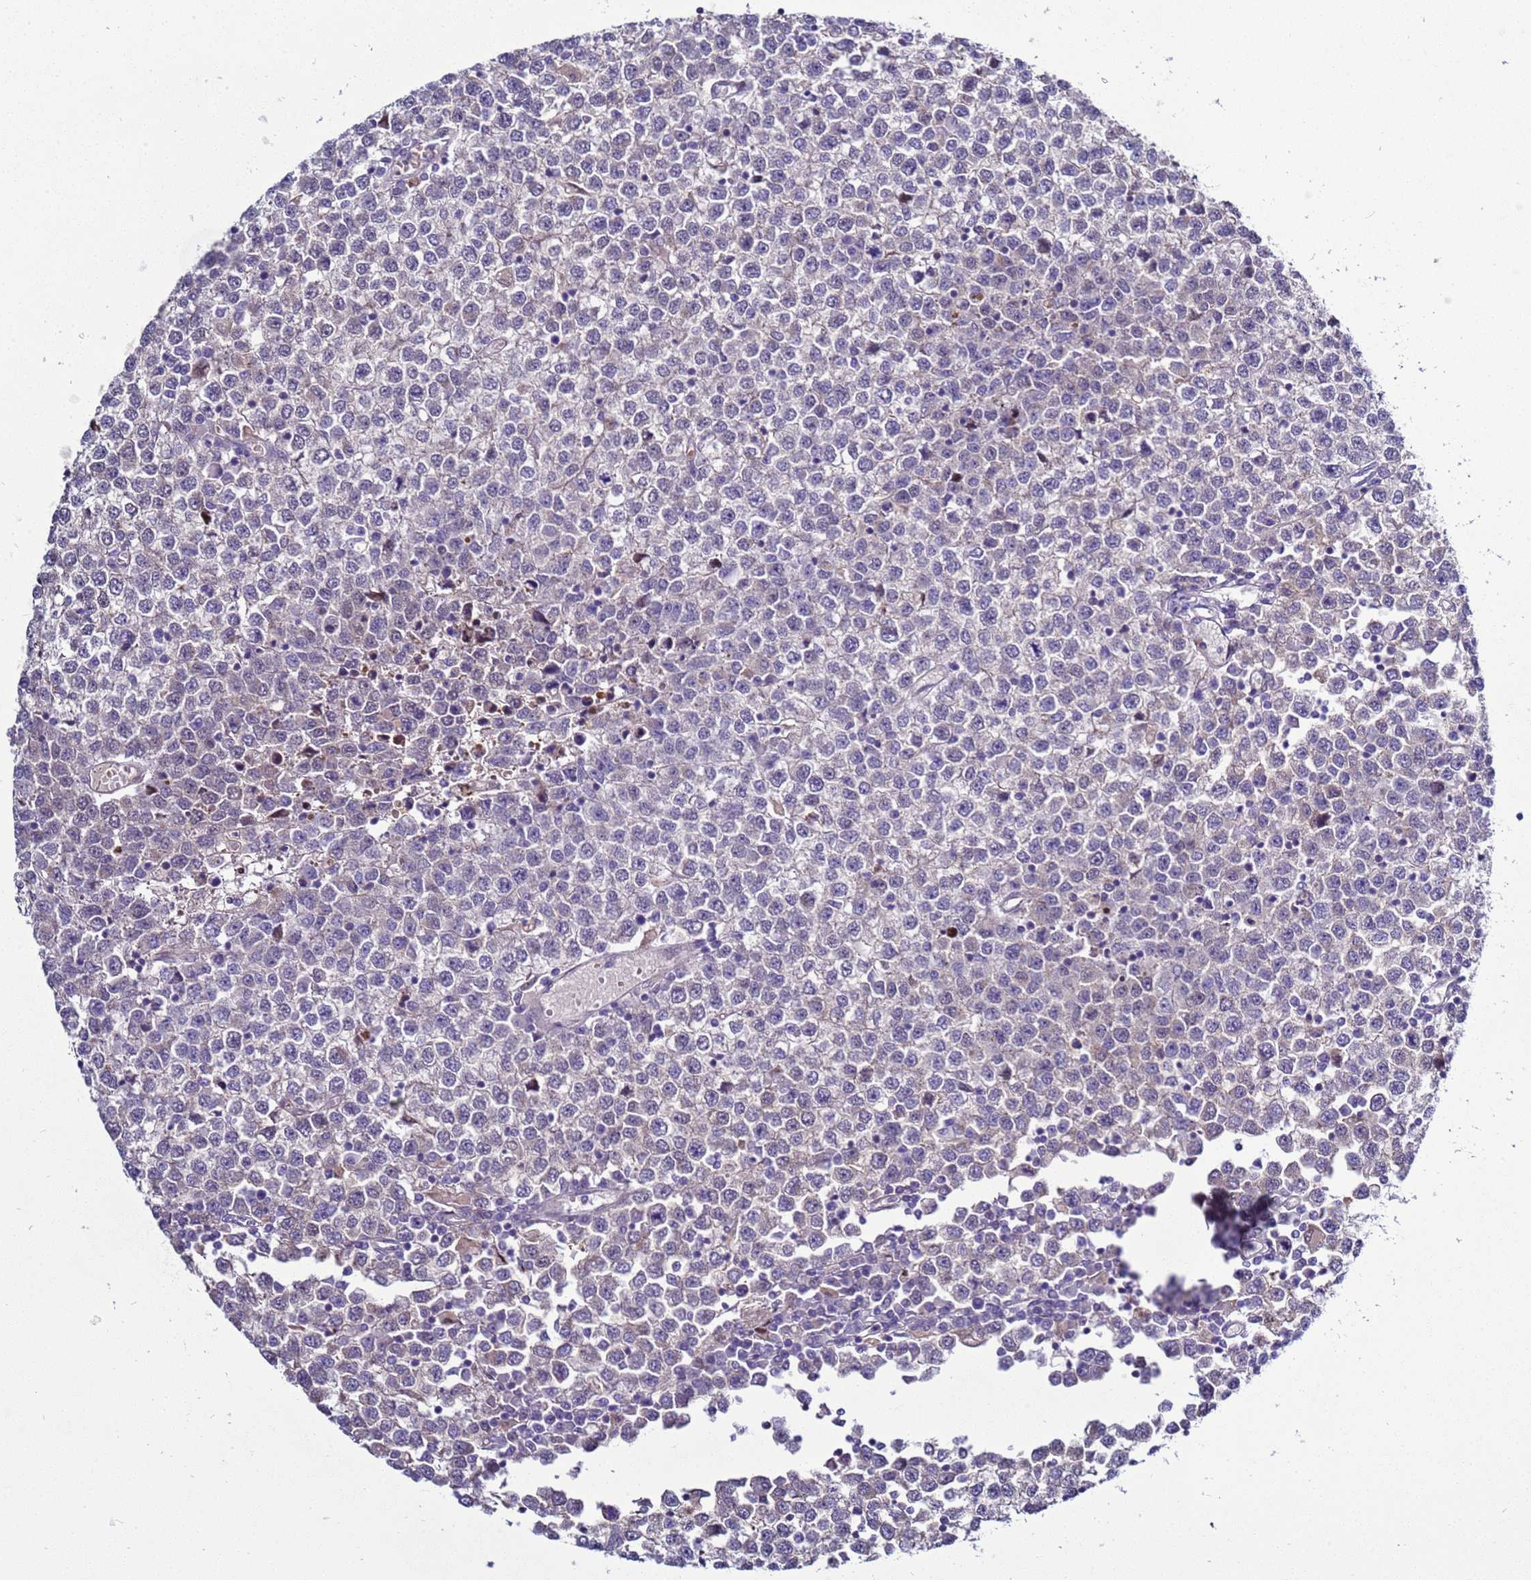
{"staining": {"intensity": "negative", "quantity": "none", "location": "none"}, "tissue": "testis cancer", "cell_type": "Tumor cells", "image_type": "cancer", "snomed": [{"axis": "morphology", "description": "Seminoma, NOS"}, {"axis": "topography", "description": "Testis"}], "caption": "Immunohistochemistry (IHC) histopathology image of neoplastic tissue: human testis cancer stained with DAB demonstrates no significant protein staining in tumor cells.", "gene": "NAT2", "patient": {"sex": "male", "age": 65}}